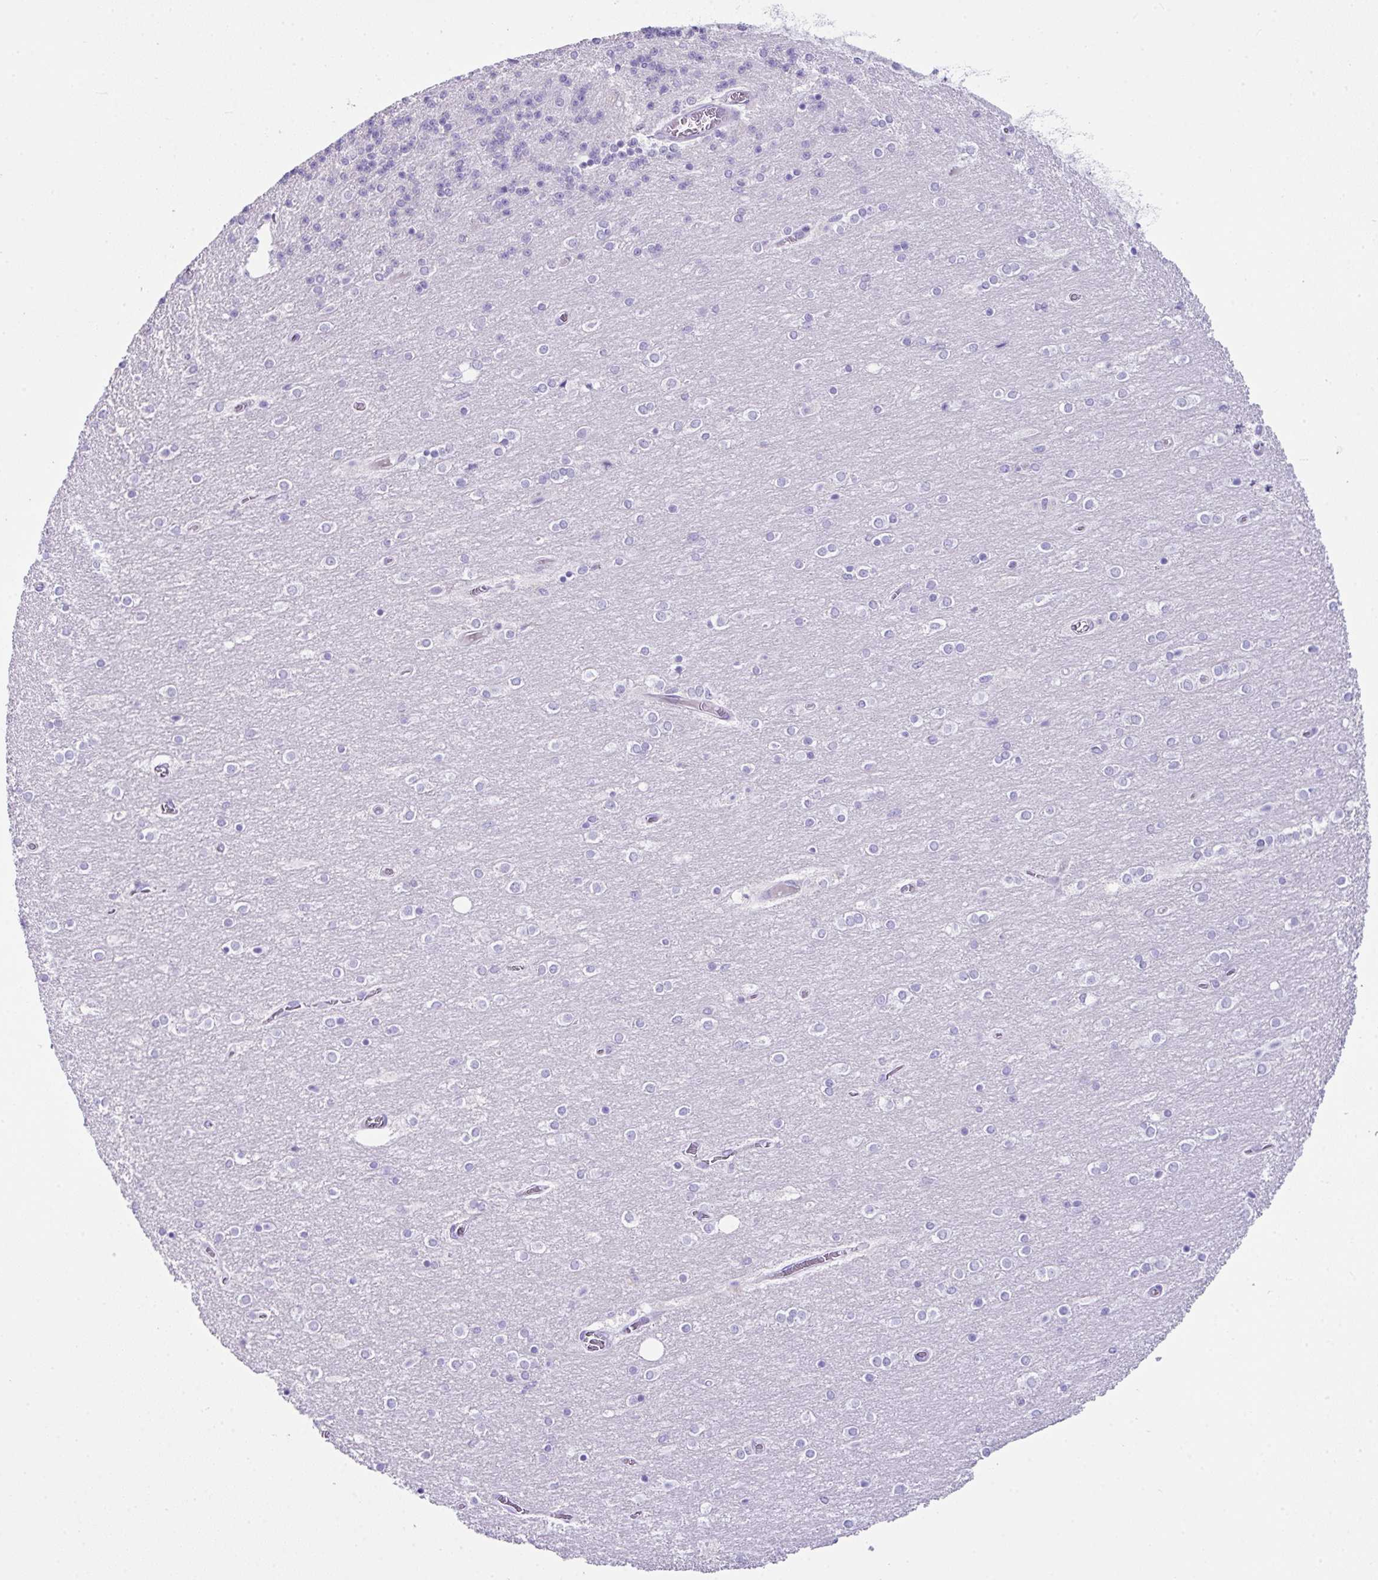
{"staining": {"intensity": "negative", "quantity": "none", "location": "none"}, "tissue": "cerebellum", "cell_type": "Cells in granular layer", "image_type": "normal", "snomed": [{"axis": "morphology", "description": "Normal tissue, NOS"}, {"axis": "topography", "description": "Cerebellum"}], "caption": "Immunohistochemistry (IHC) of unremarkable human cerebellum reveals no positivity in cells in granular layer. (Stains: DAB (3,3'-diaminobenzidine) immunohistochemistry with hematoxylin counter stain, Microscopy: brightfield microscopy at high magnification).", "gene": "LGALS4", "patient": {"sex": "female", "age": 54}}